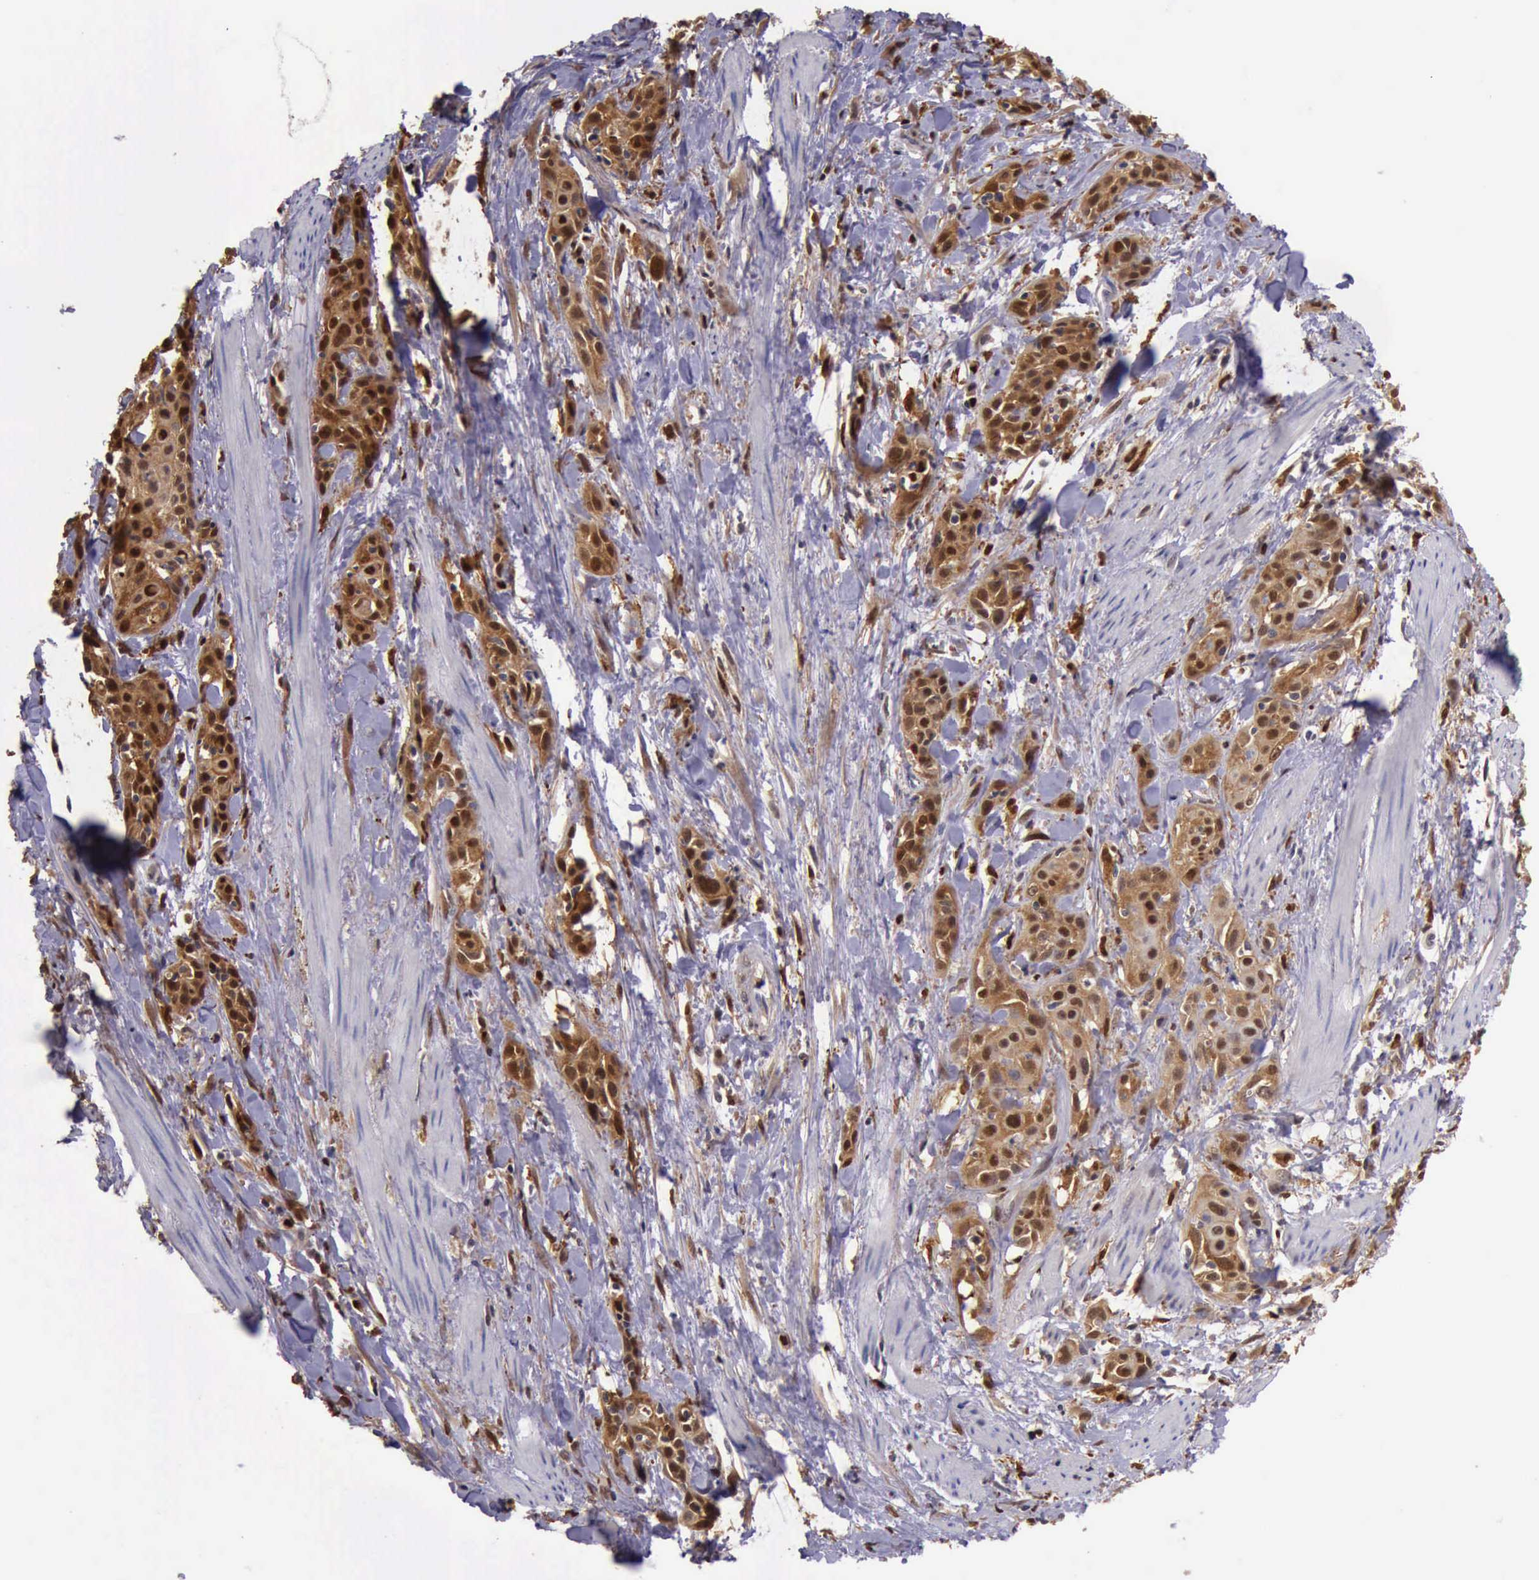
{"staining": {"intensity": "strong", "quantity": "25%-75%", "location": "cytoplasmic/membranous,nuclear"}, "tissue": "skin cancer", "cell_type": "Tumor cells", "image_type": "cancer", "snomed": [{"axis": "morphology", "description": "Squamous cell carcinoma, NOS"}, {"axis": "topography", "description": "Skin"}, {"axis": "topography", "description": "Anal"}], "caption": "Immunohistochemical staining of skin cancer (squamous cell carcinoma) shows high levels of strong cytoplasmic/membranous and nuclear protein expression in about 25%-75% of tumor cells. The protein of interest is shown in brown color, while the nuclei are stained blue.", "gene": "TYMP", "patient": {"sex": "male", "age": 64}}